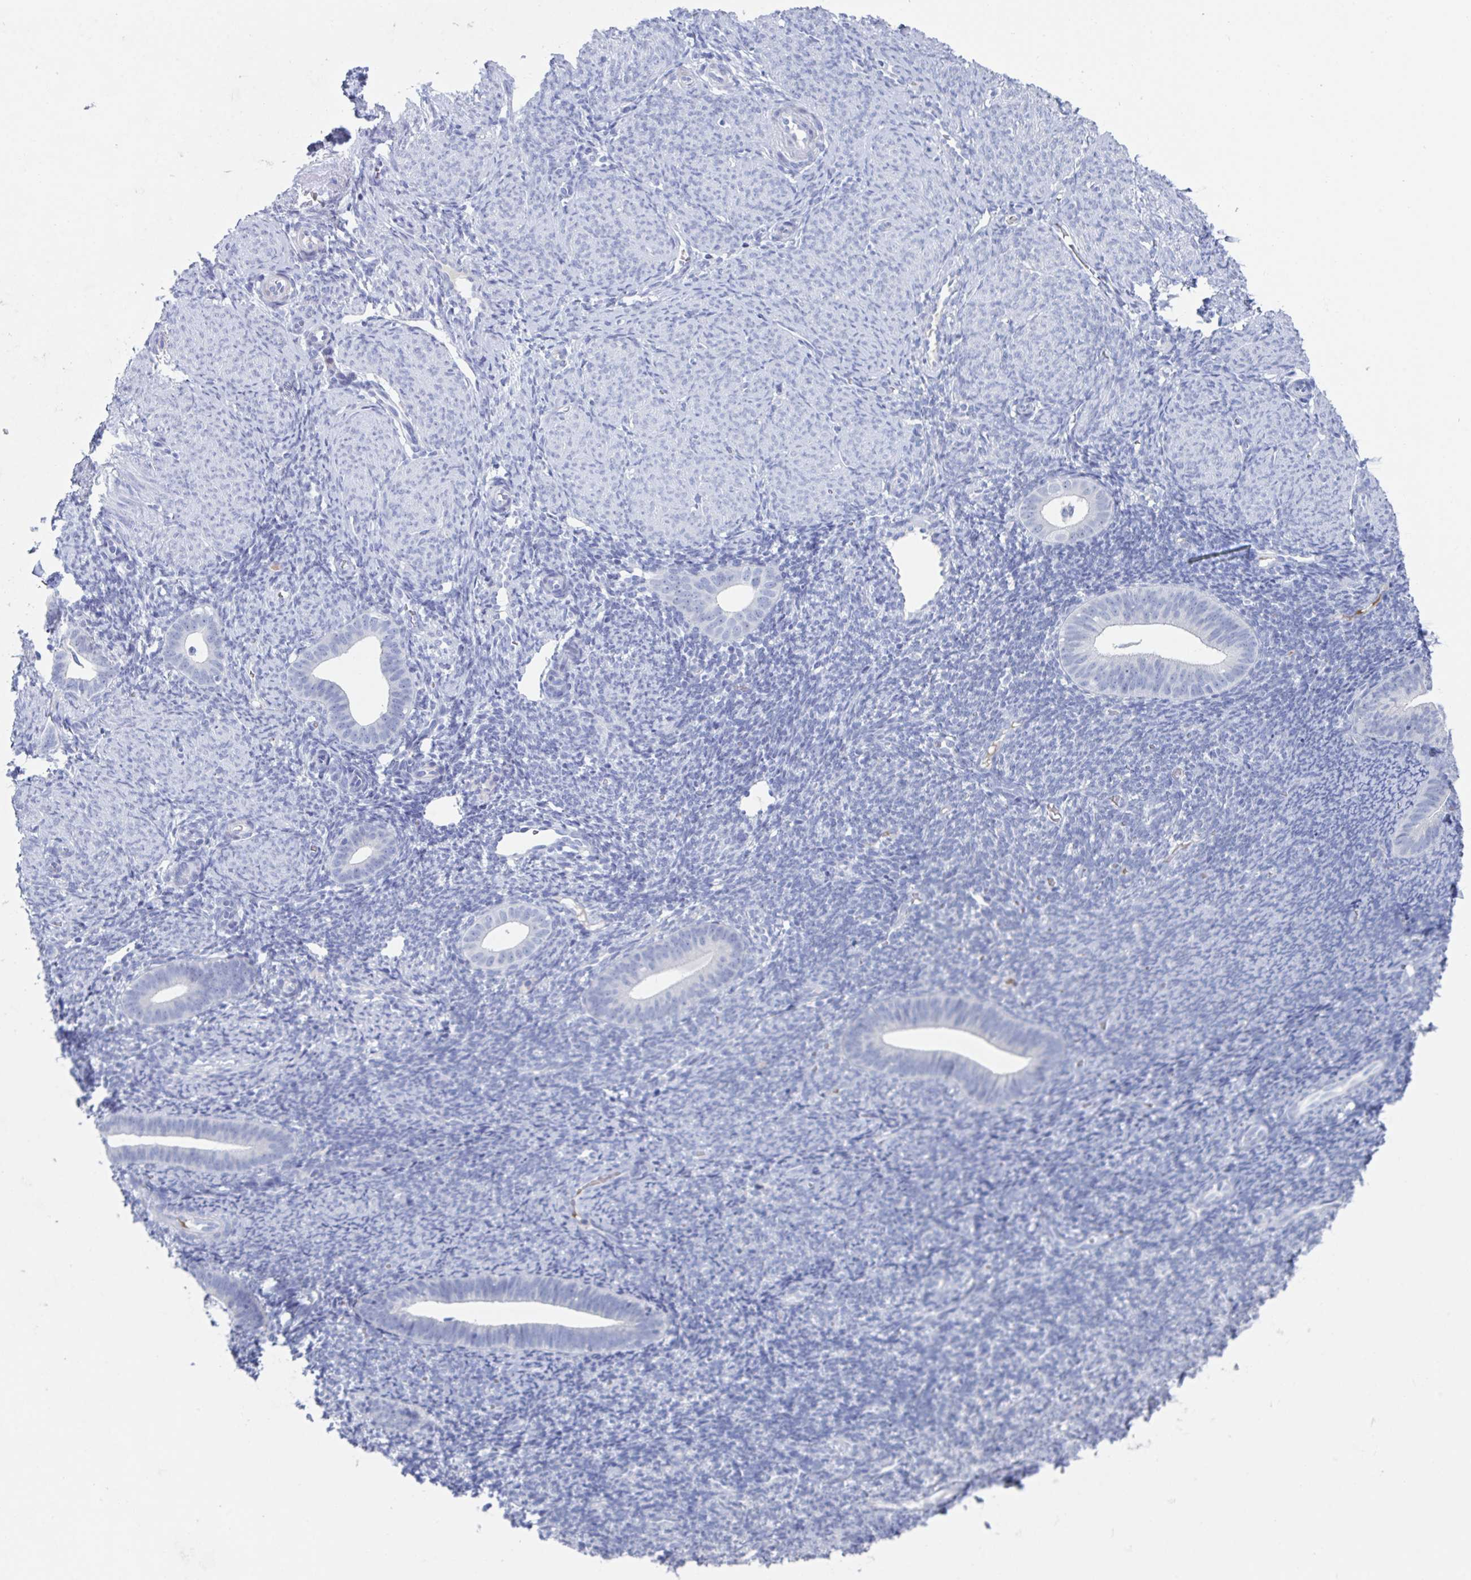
{"staining": {"intensity": "negative", "quantity": "none", "location": "none"}, "tissue": "endometrium", "cell_type": "Cells in endometrial stroma", "image_type": "normal", "snomed": [{"axis": "morphology", "description": "Normal tissue, NOS"}, {"axis": "topography", "description": "Endometrium"}], "caption": "This is an immunohistochemistry (IHC) histopathology image of normal human endometrium. There is no positivity in cells in endometrial stroma.", "gene": "NT5C3B", "patient": {"sex": "female", "age": 39}}